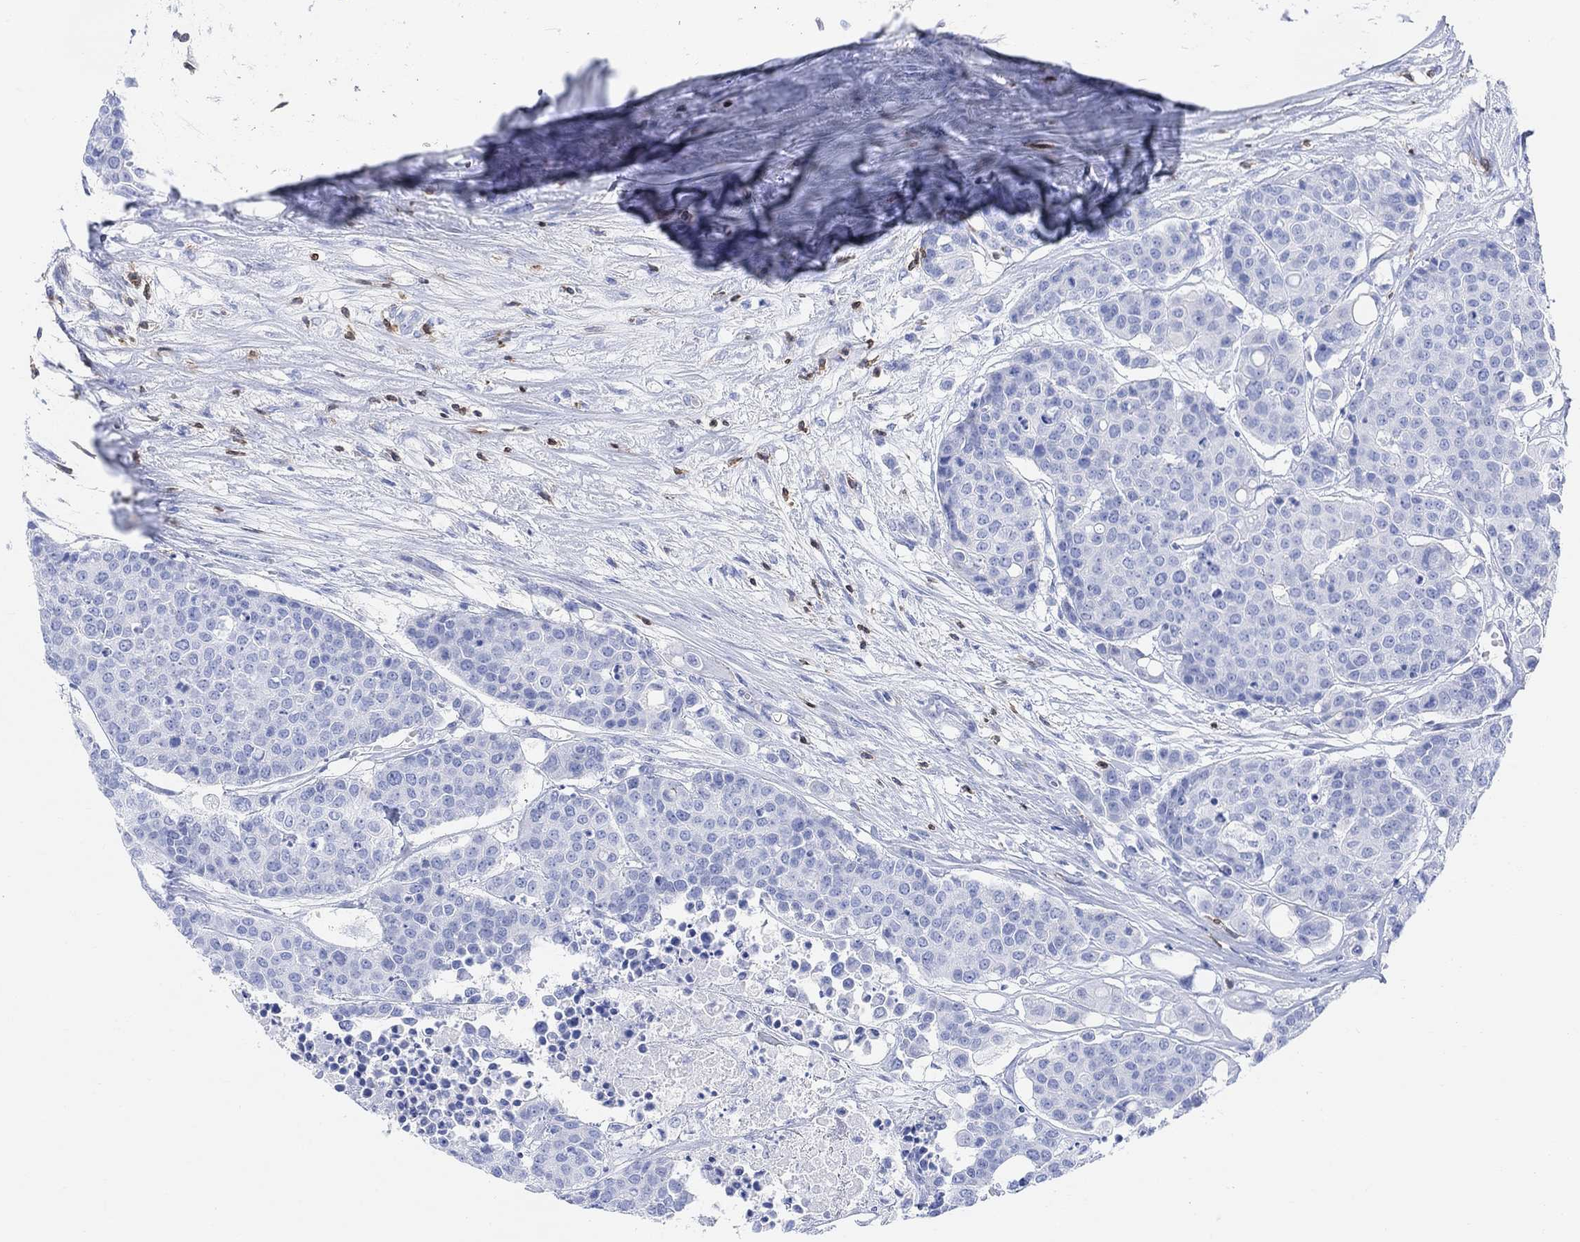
{"staining": {"intensity": "negative", "quantity": "none", "location": "none"}, "tissue": "carcinoid", "cell_type": "Tumor cells", "image_type": "cancer", "snomed": [{"axis": "morphology", "description": "Carcinoid, malignant, NOS"}, {"axis": "topography", "description": "Colon"}], "caption": "IHC micrograph of neoplastic tissue: carcinoid stained with DAB (3,3'-diaminobenzidine) shows no significant protein positivity in tumor cells.", "gene": "GPR65", "patient": {"sex": "male", "age": 81}}